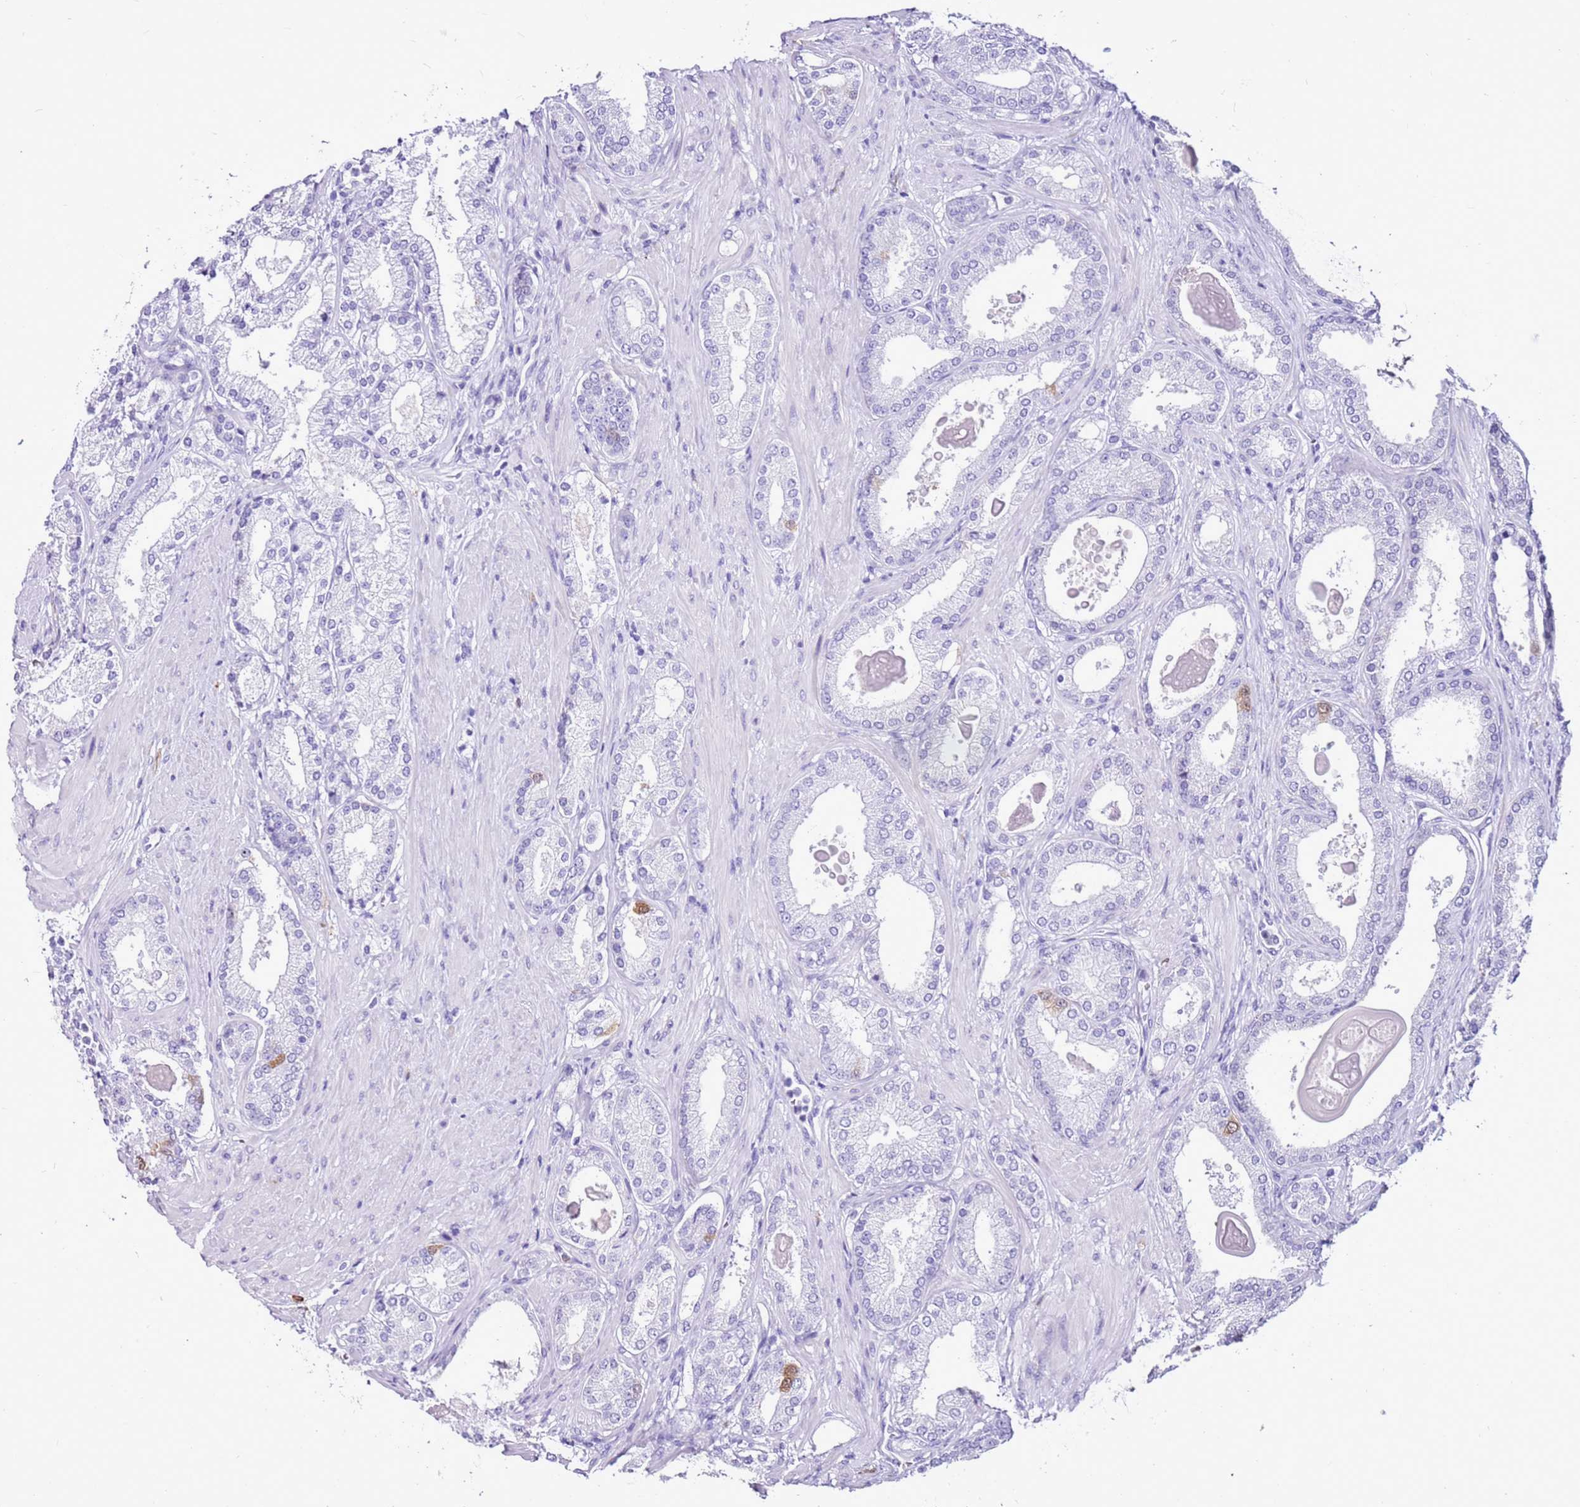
{"staining": {"intensity": "moderate", "quantity": "<25%", "location": "cytoplasmic/membranous,nuclear"}, "tissue": "prostate cancer", "cell_type": "Tumor cells", "image_type": "cancer", "snomed": [{"axis": "morphology", "description": "Adenocarcinoma, Low grade"}, {"axis": "topography", "description": "Prostate"}], "caption": "The immunohistochemical stain shows moderate cytoplasmic/membranous and nuclear expression in tumor cells of adenocarcinoma (low-grade) (prostate) tissue. (DAB = brown stain, brightfield microscopy at high magnification).", "gene": "SPC25", "patient": {"sex": "male", "age": 59}}